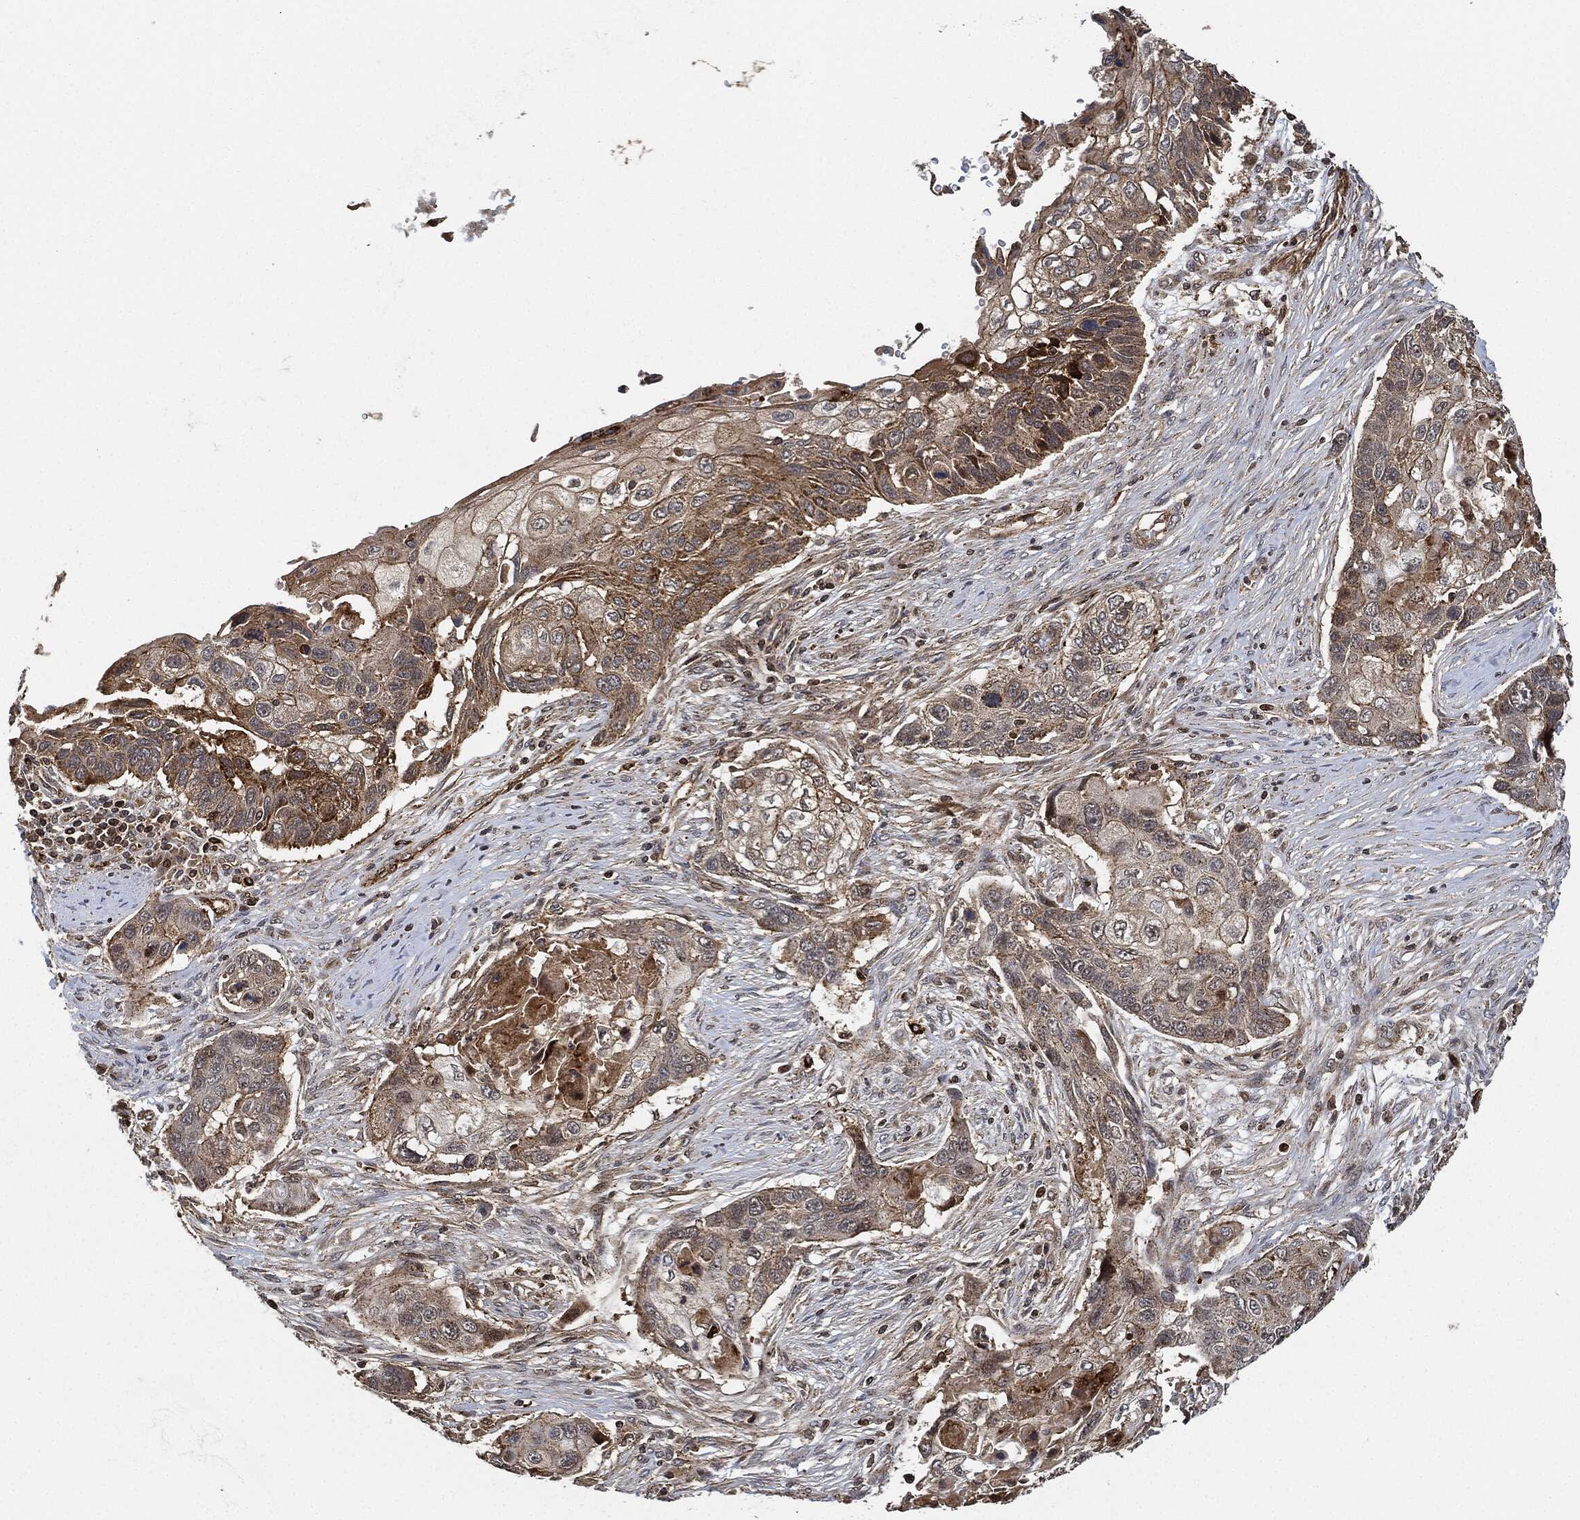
{"staining": {"intensity": "moderate", "quantity": "25%-75%", "location": "cytoplasmic/membranous"}, "tissue": "lung cancer", "cell_type": "Tumor cells", "image_type": "cancer", "snomed": [{"axis": "morphology", "description": "Normal tissue, NOS"}, {"axis": "morphology", "description": "Squamous cell carcinoma, NOS"}, {"axis": "topography", "description": "Bronchus"}, {"axis": "topography", "description": "Lung"}], "caption": "Protein expression analysis of lung cancer (squamous cell carcinoma) displays moderate cytoplasmic/membranous staining in approximately 25%-75% of tumor cells.", "gene": "MAP3K3", "patient": {"sex": "male", "age": 69}}